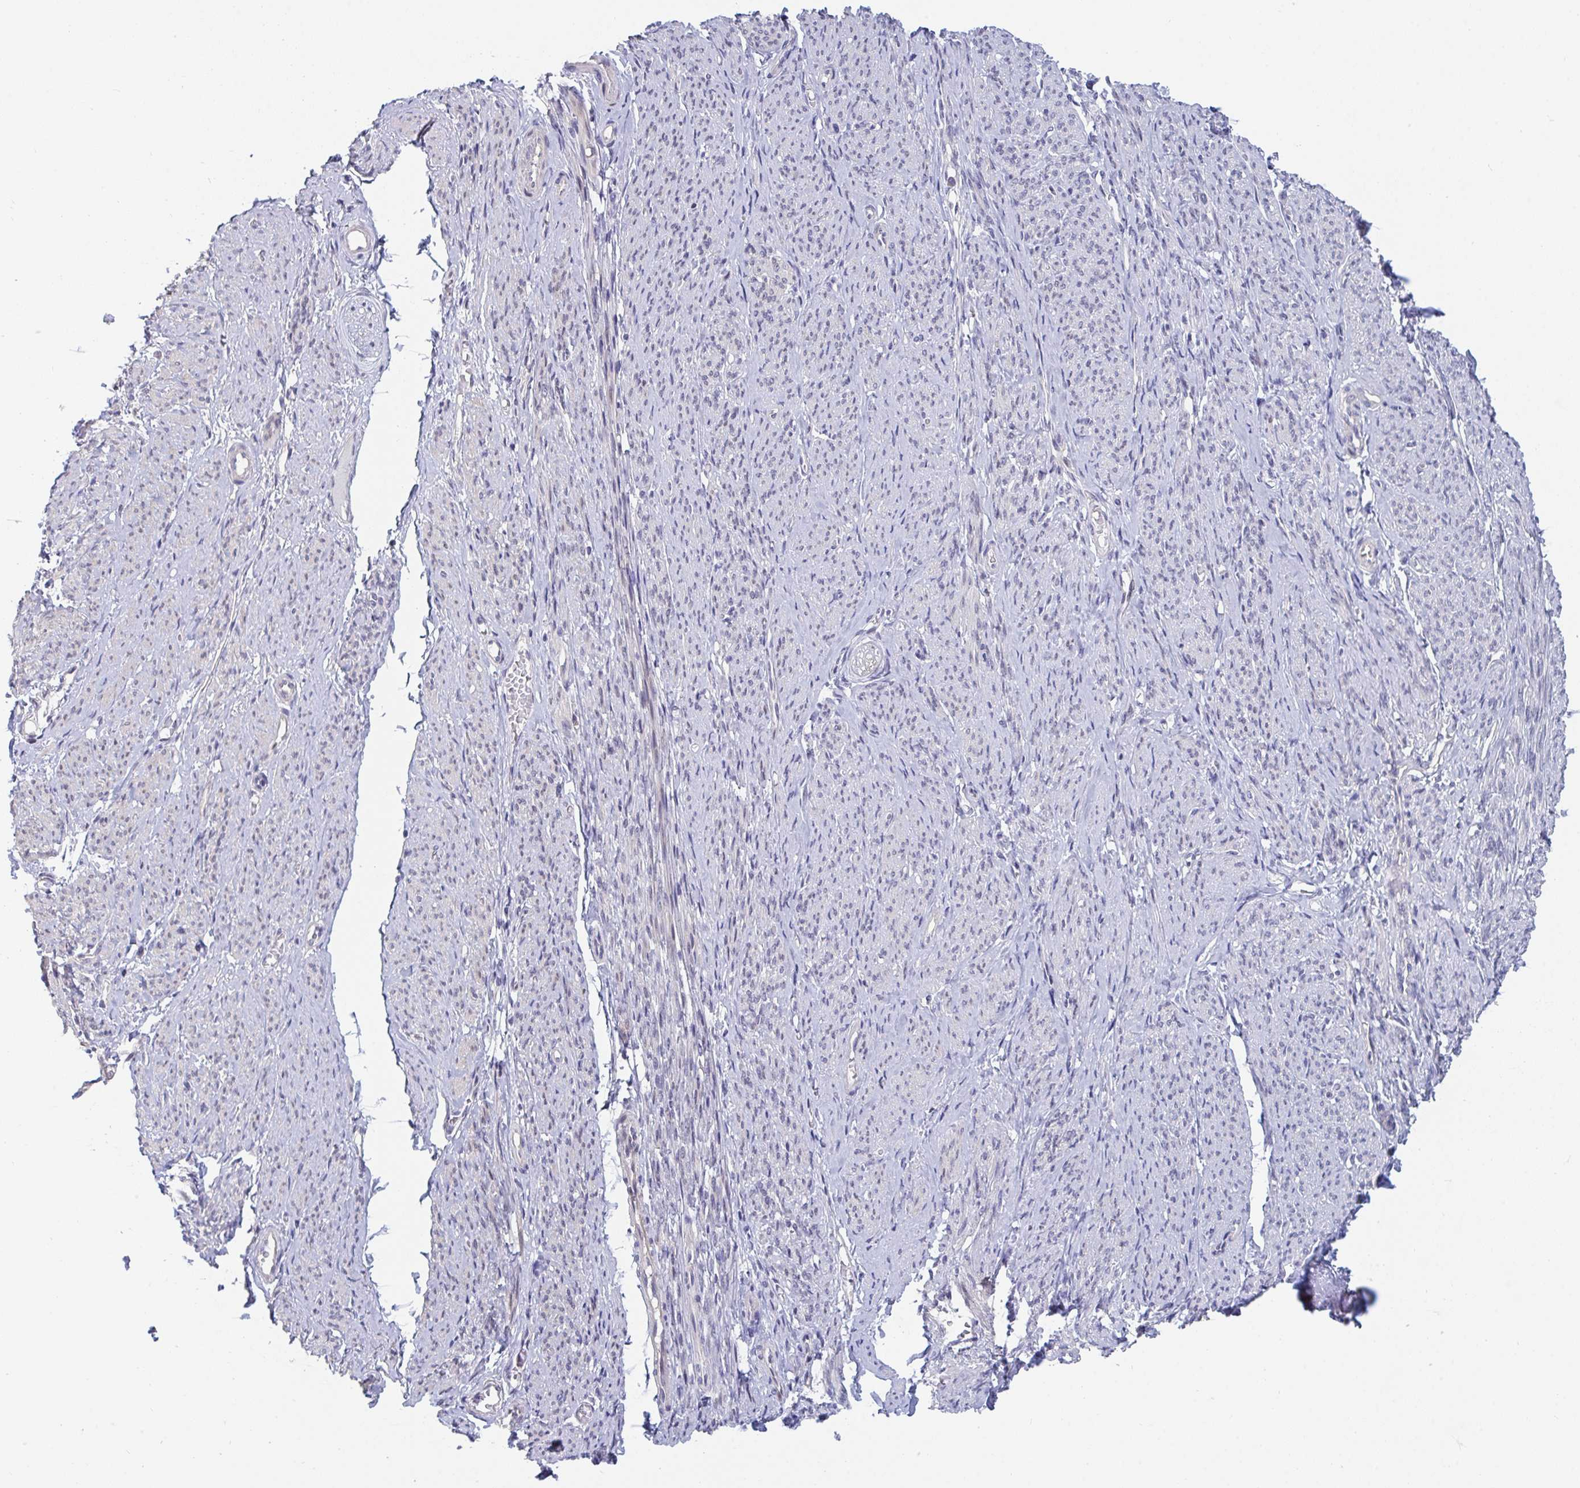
{"staining": {"intensity": "weak", "quantity": "<25%", "location": "cytoplasmic/membranous"}, "tissue": "smooth muscle", "cell_type": "Smooth muscle cells", "image_type": "normal", "snomed": [{"axis": "morphology", "description": "Normal tissue, NOS"}, {"axis": "topography", "description": "Smooth muscle"}], "caption": "Immunohistochemistry (IHC) micrograph of normal smooth muscle stained for a protein (brown), which shows no staining in smooth muscle cells.", "gene": "FAM156A", "patient": {"sex": "female", "age": 65}}